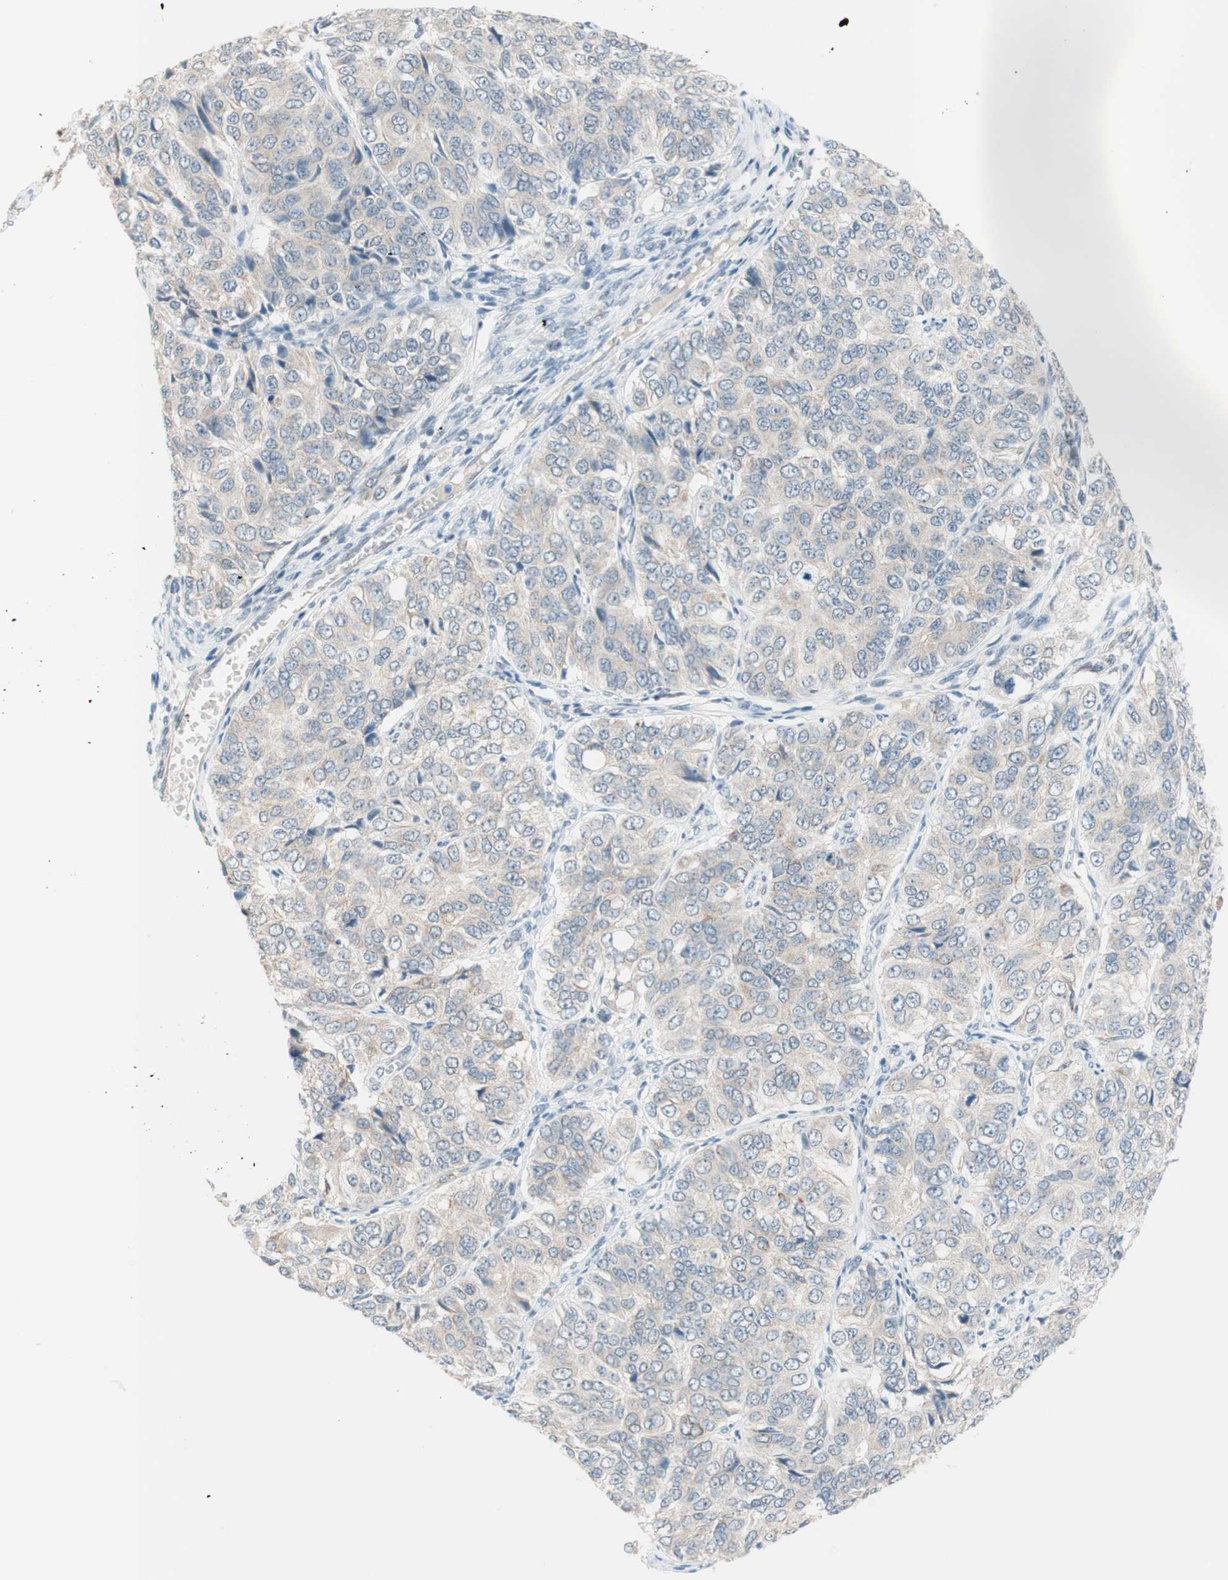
{"staining": {"intensity": "weak", "quantity": "<25%", "location": "cytoplasmic/membranous"}, "tissue": "ovarian cancer", "cell_type": "Tumor cells", "image_type": "cancer", "snomed": [{"axis": "morphology", "description": "Carcinoma, endometroid"}, {"axis": "topography", "description": "Ovary"}], "caption": "An image of human ovarian endometroid carcinoma is negative for staining in tumor cells. (DAB (3,3'-diaminobenzidine) IHC with hematoxylin counter stain).", "gene": "JPH1", "patient": {"sex": "female", "age": 51}}